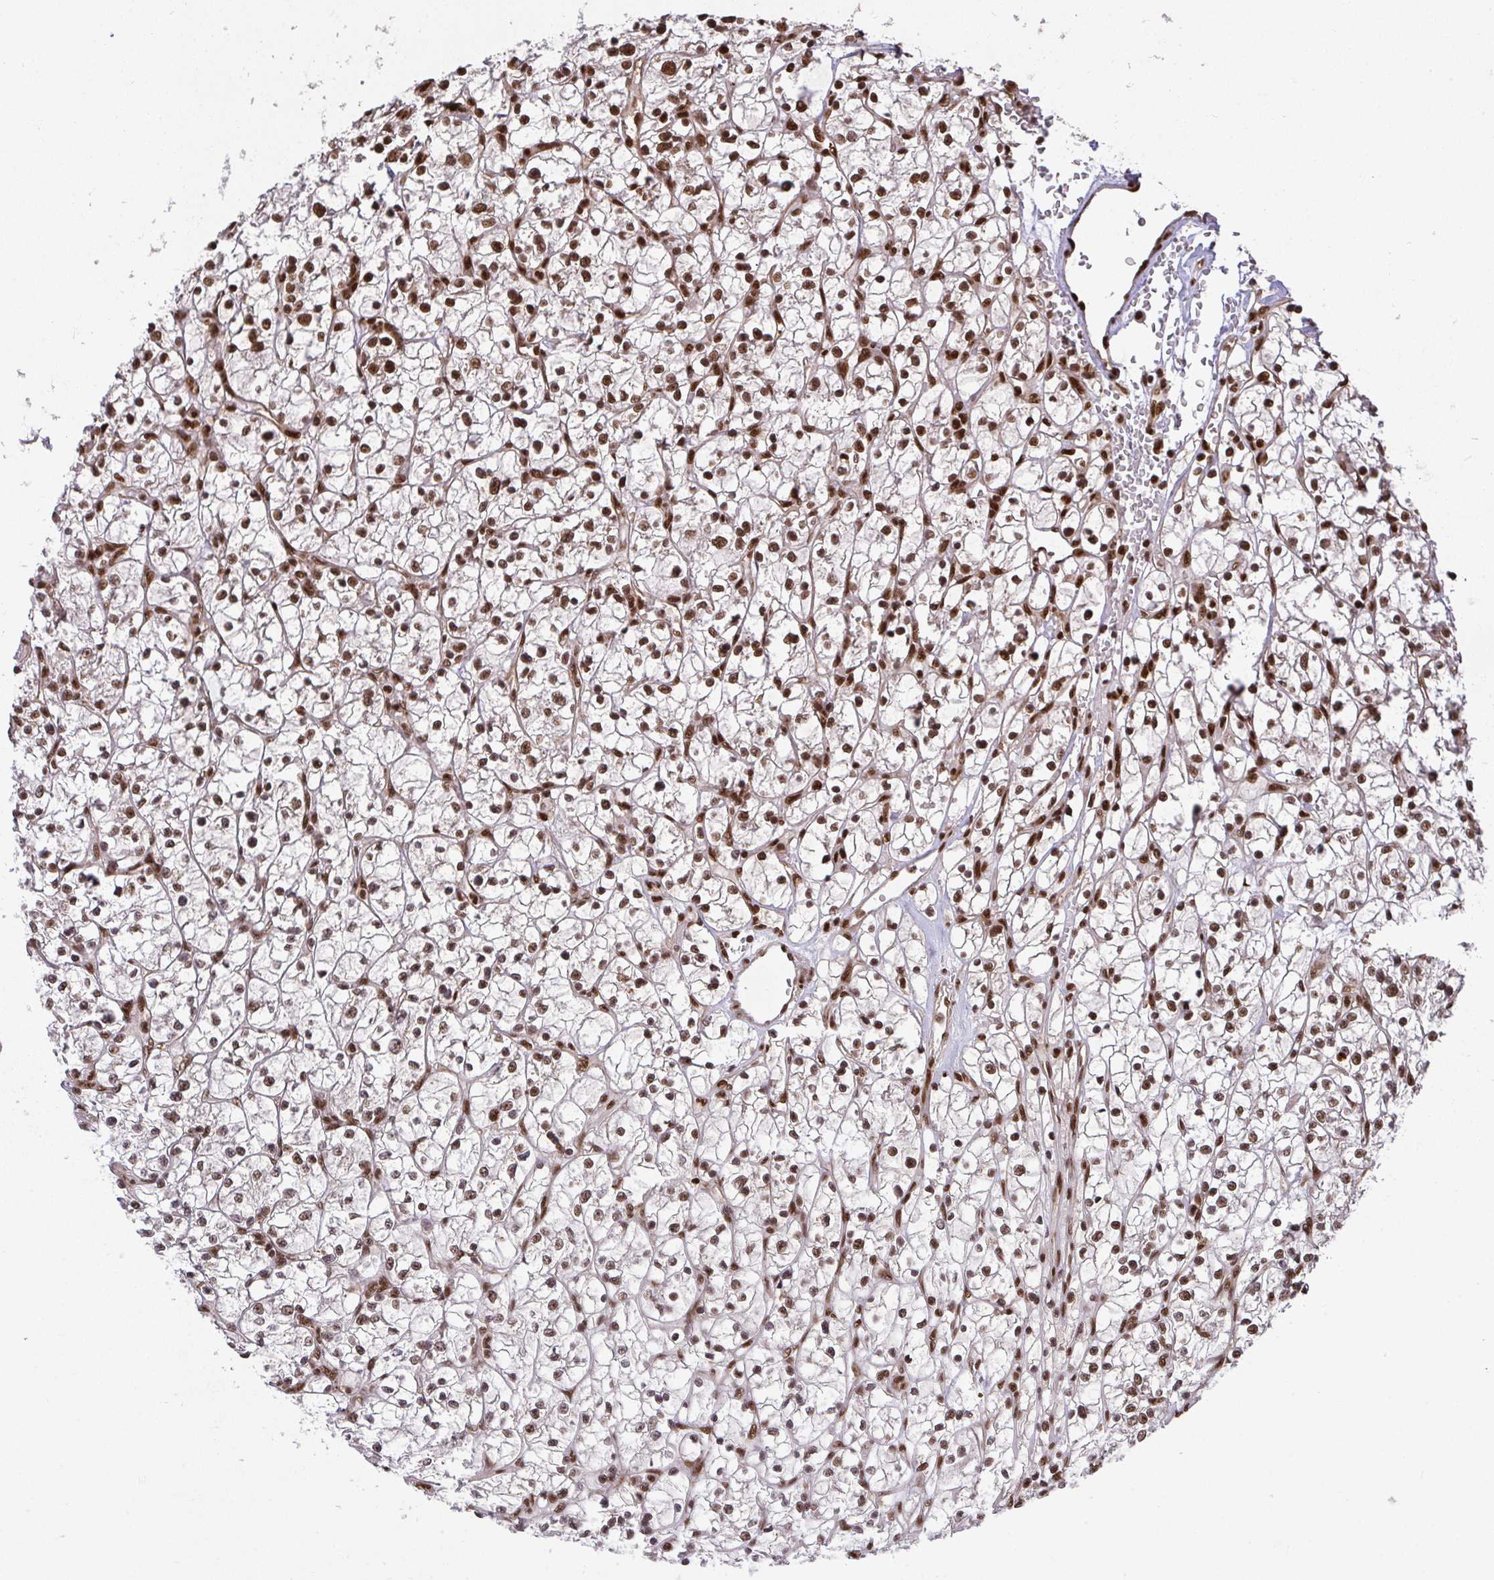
{"staining": {"intensity": "moderate", "quantity": ">75%", "location": "nuclear"}, "tissue": "renal cancer", "cell_type": "Tumor cells", "image_type": "cancer", "snomed": [{"axis": "morphology", "description": "Adenocarcinoma, NOS"}, {"axis": "topography", "description": "Kidney"}], "caption": "Immunohistochemical staining of human renal cancer exhibits medium levels of moderate nuclear expression in approximately >75% of tumor cells.", "gene": "U2AF1", "patient": {"sex": "female", "age": 64}}